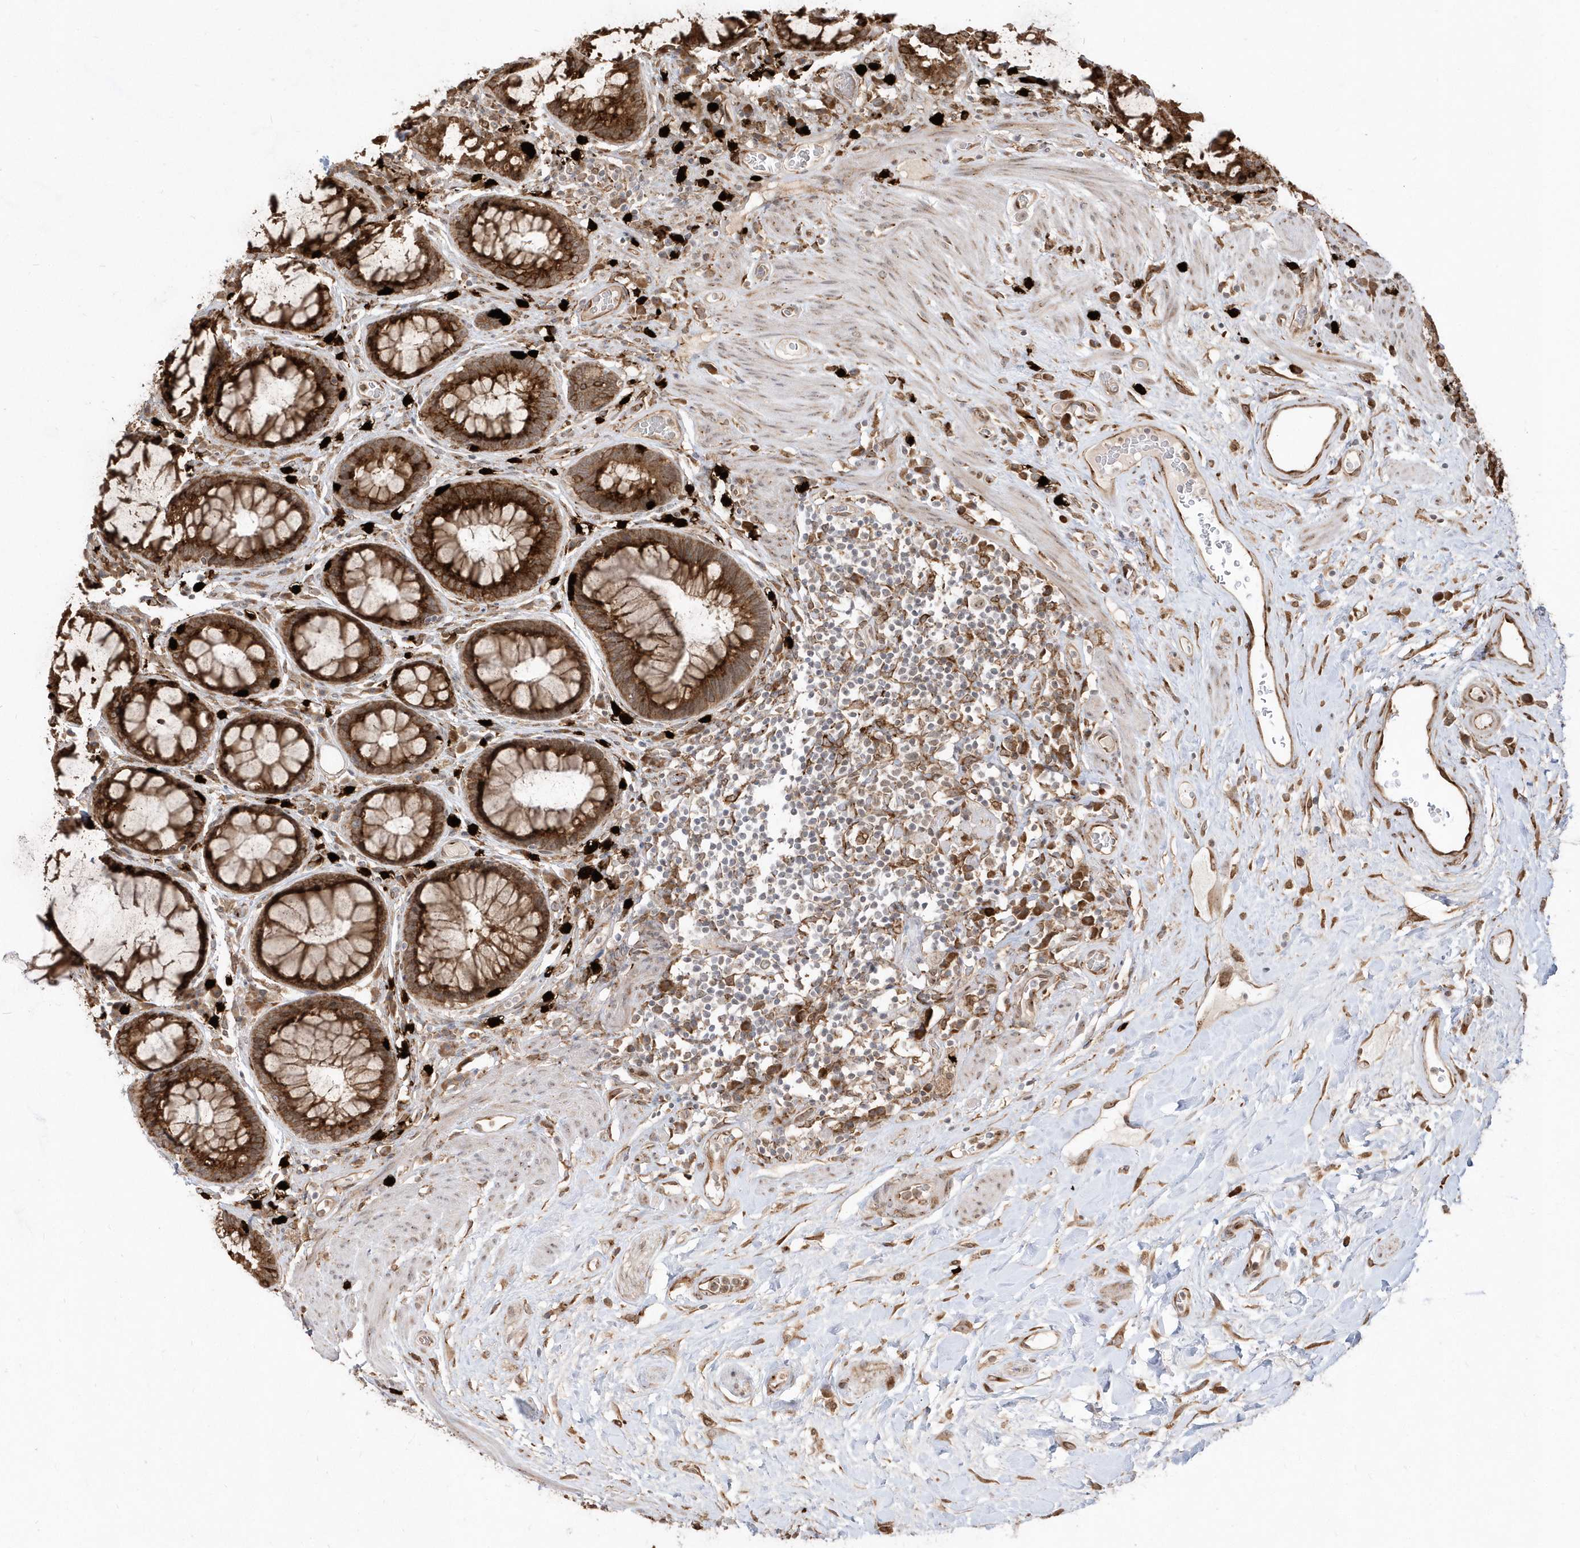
{"staining": {"intensity": "strong", "quantity": ">75%", "location": "cytoplasmic/membranous"}, "tissue": "rectum", "cell_type": "Glandular cells", "image_type": "normal", "snomed": [{"axis": "morphology", "description": "Normal tissue, NOS"}, {"axis": "topography", "description": "Rectum"}], "caption": "A brown stain highlights strong cytoplasmic/membranous positivity of a protein in glandular cells of benign rectum.", "gene": "EPC2", "patient": {"sex": "male", "age": 64}}